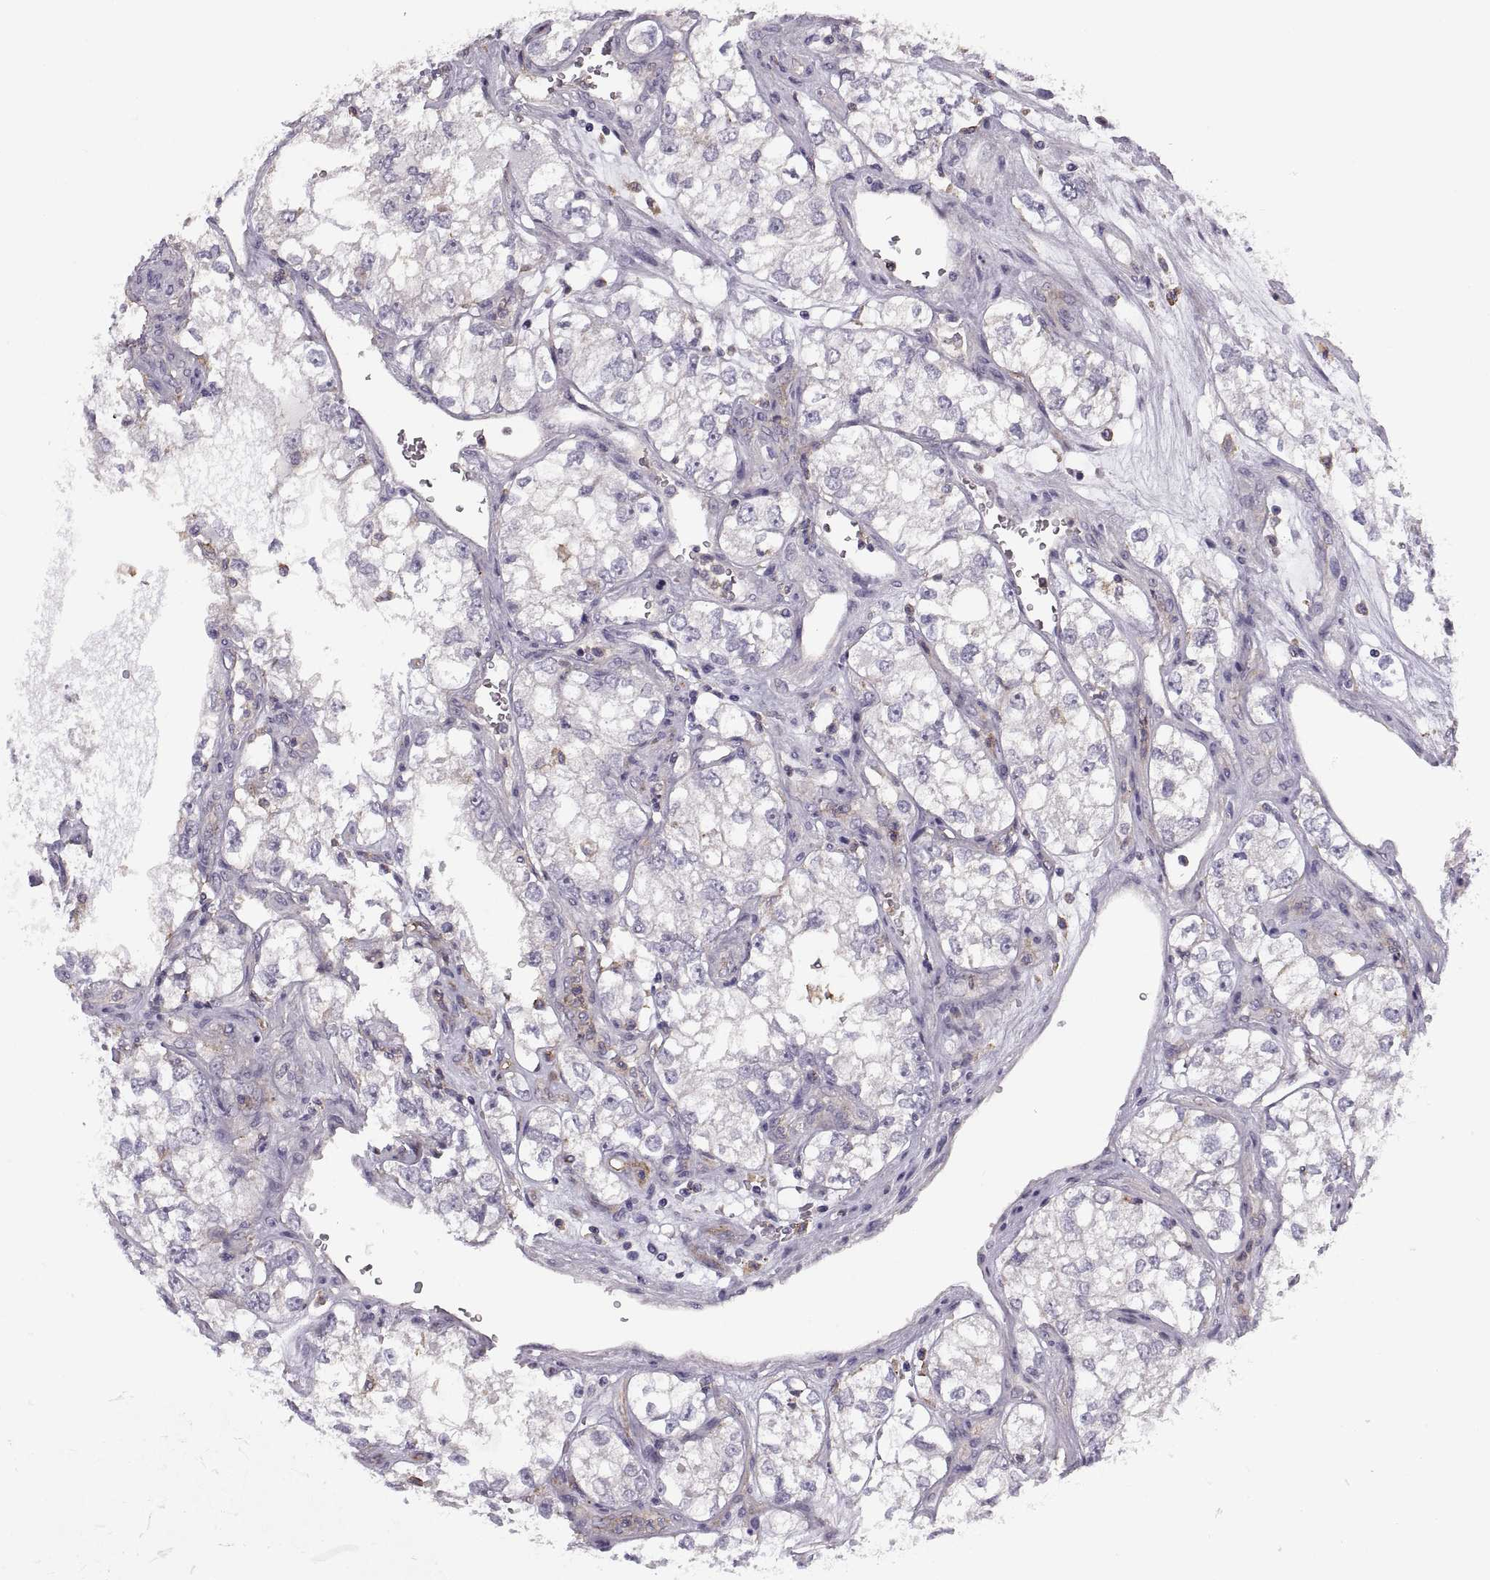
{"staining": {"intensity": "negative", "quantity": "none", "location": "none"}, "tissue": "renal cancer", "cell_type": "Tumor cells", "image_type": "cancer", "snomed": [{"axis": "morphology", "description": "Adenocarcinoma, NOS"}, {"axis": "topography", "description": "Kidney"}], "caption": "Immunohistochemistry (IHC) image of renal adenocarcinoma stained for a protein (brown), which demonstrates no positivity in tumor cells.", "gene": "RALB", "patient": {"sex": "female", "age": 59}}